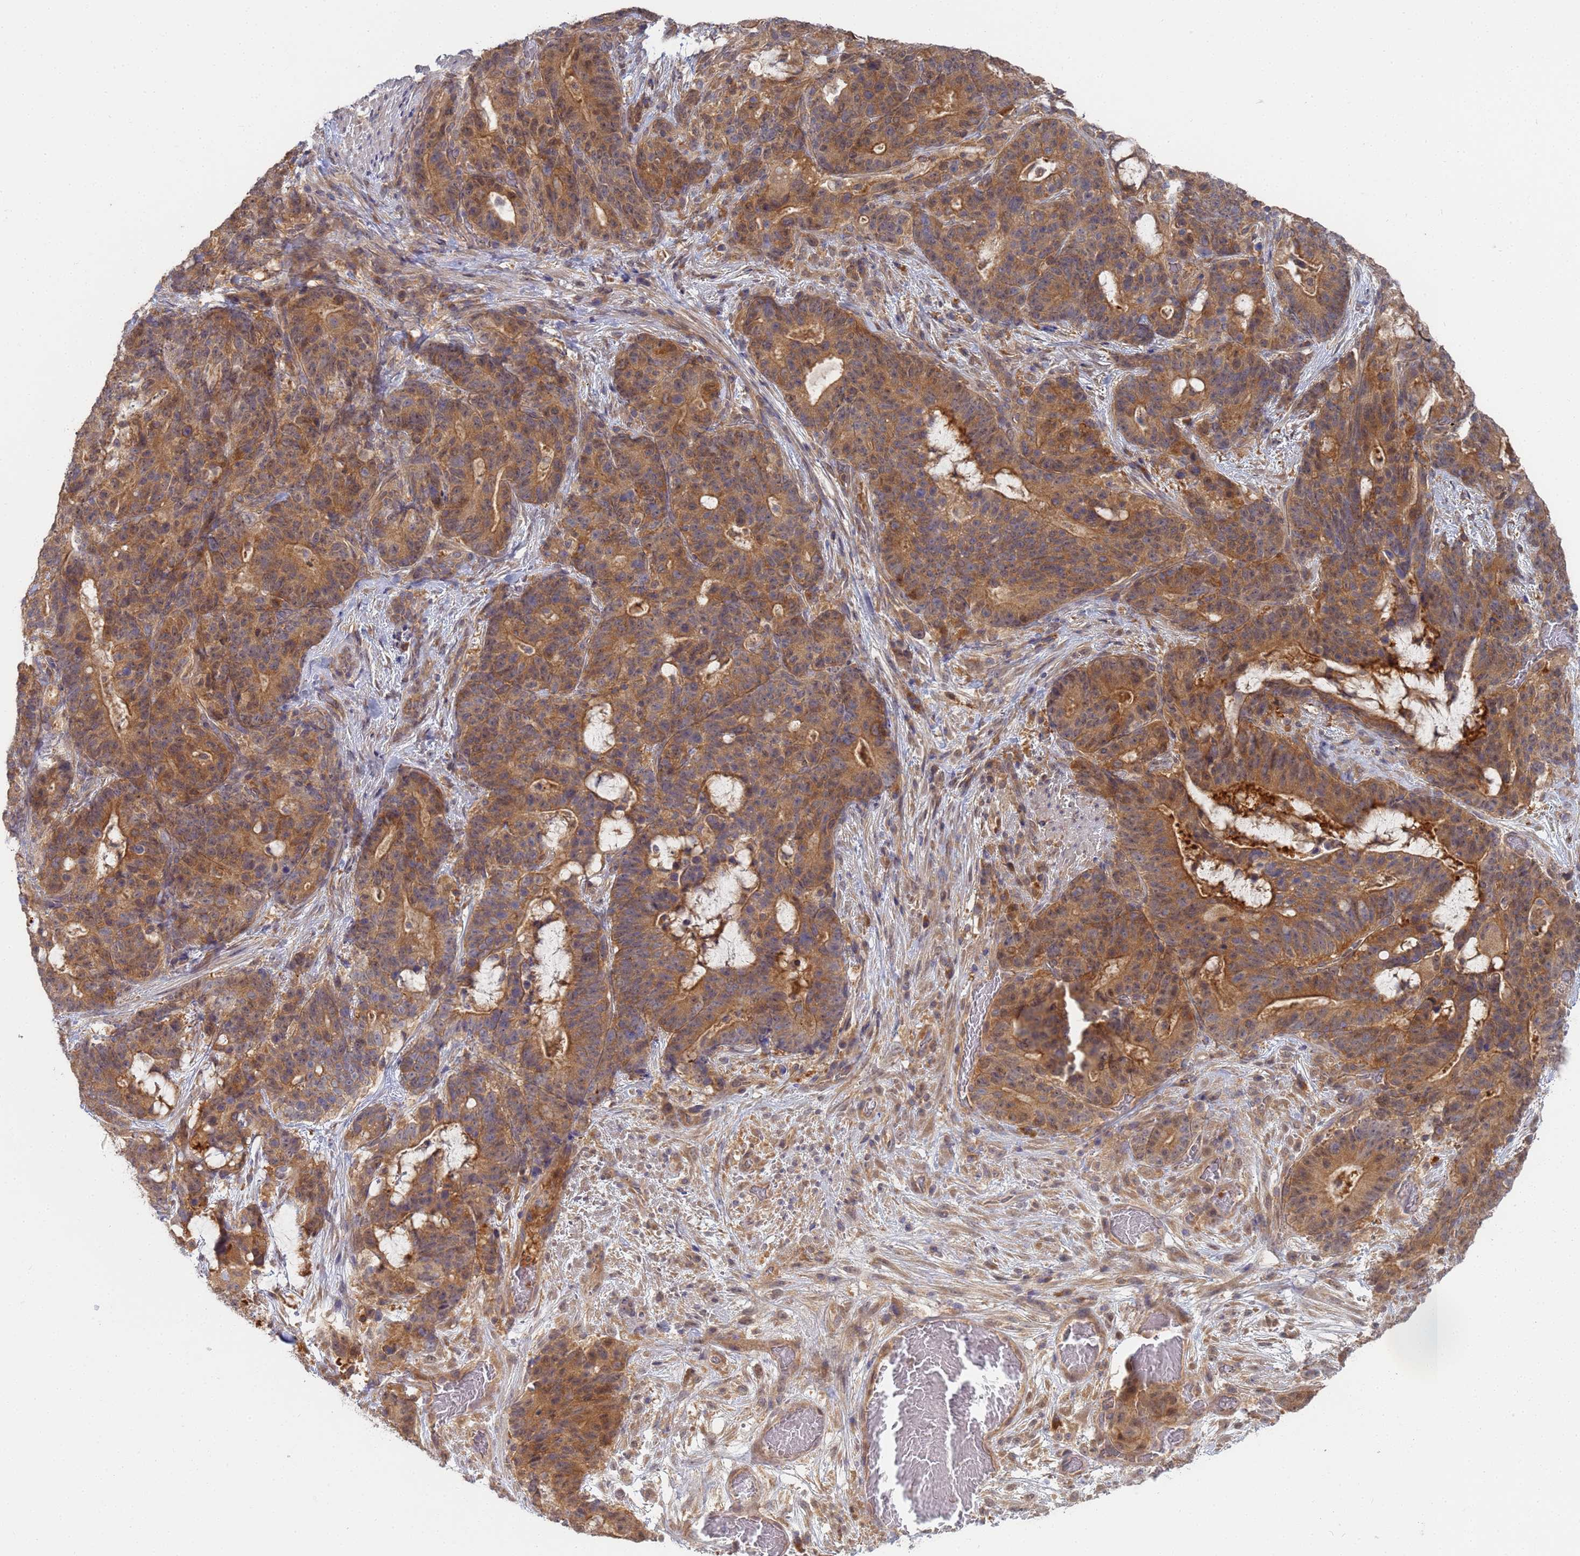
{"staining": {"intensity": "moderate", "quantity": ">75%", "location": "cytoplasmic/membranous"}, "tissue": "stomach cancer", "cell_type": "Tumor cells", "image_type": "cancer", "snomed": [{"axis": "morphology", "description": "Normal tissue, NOS"}, {"axis": "morphology", "description": "Adenocarcinoma, NOS"}, {"axis": "topography", "description": "Stomach"}], "caption": "Protein expression analysis of stomach cancer (adenocarcinoma) exhibits moderate cytoplasmic/membranous positivity in approximately >75% of tumor cells.", "gene": "SHARPIN", "patient": {"sex": "female", "age": 64}}